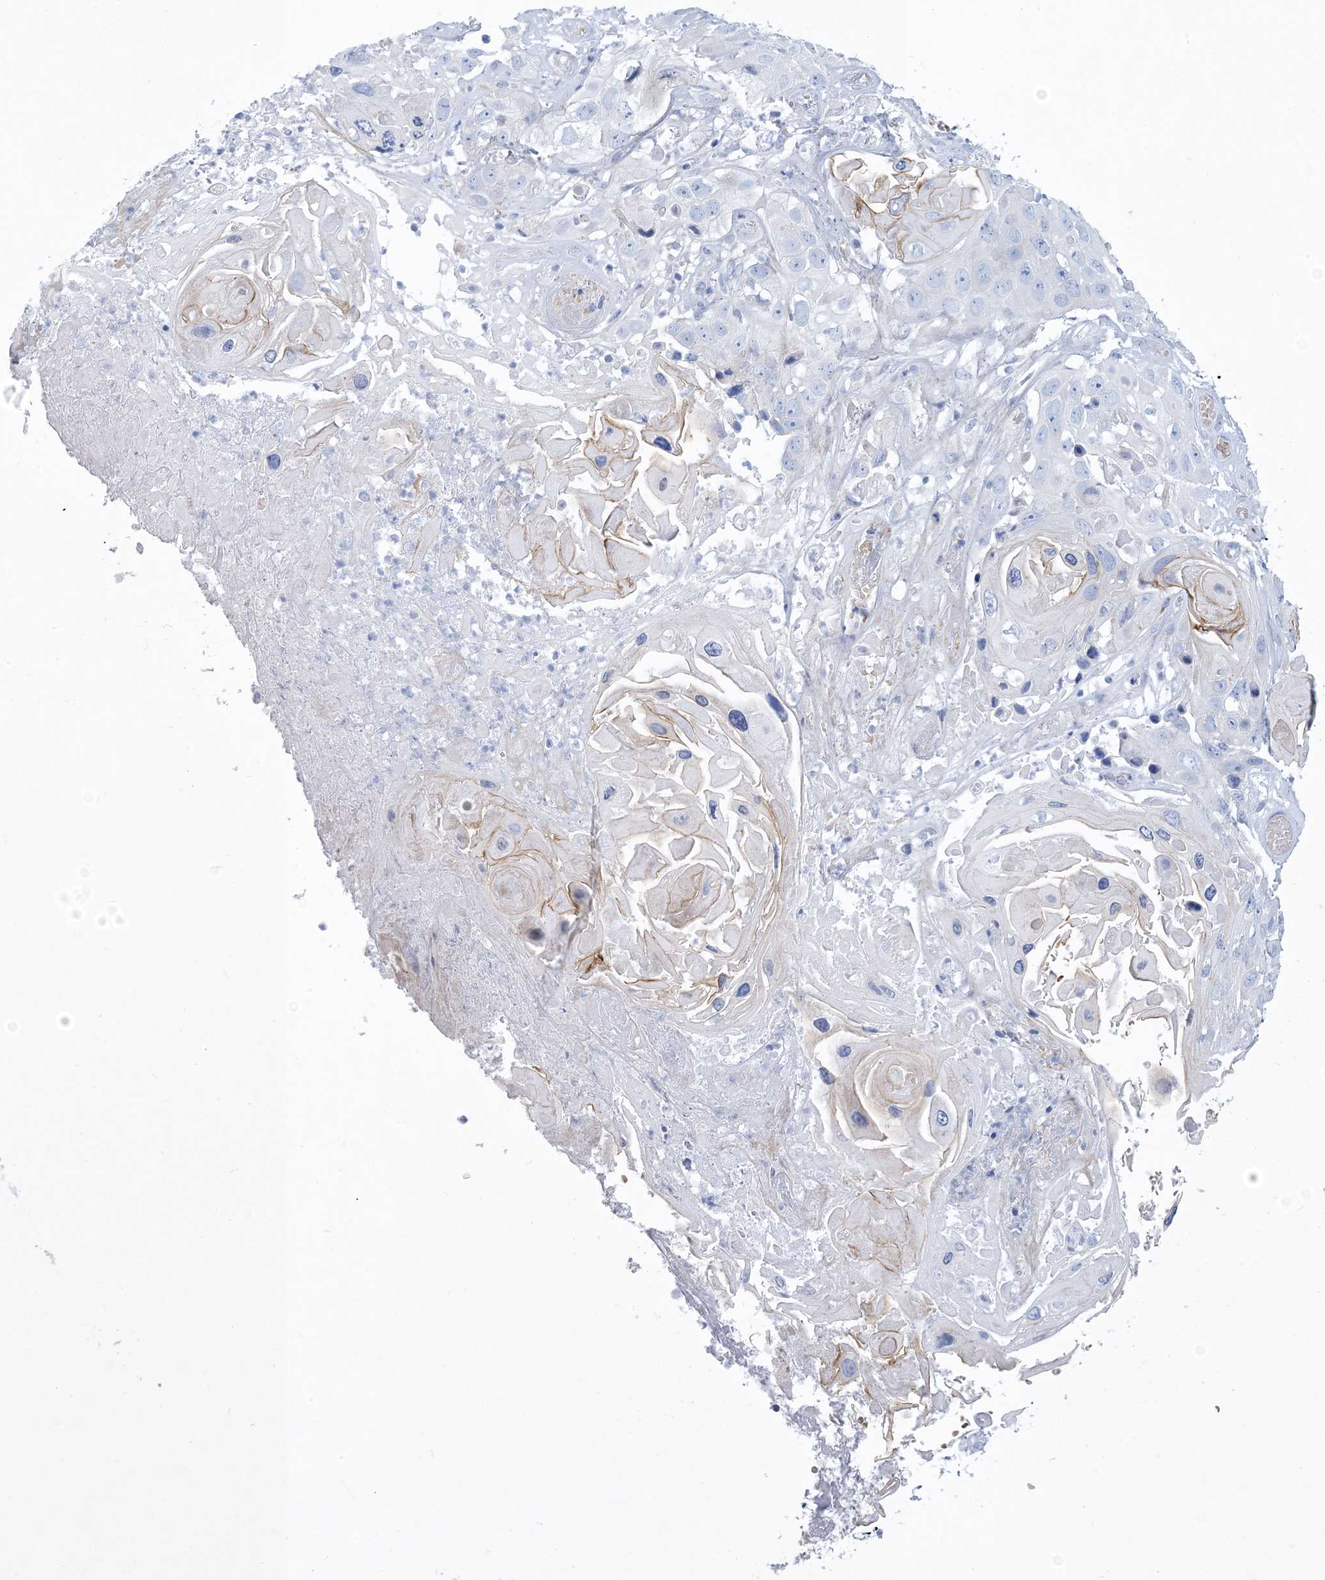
{"staining": {"intensity": "weak", "quantity": "<25%", "location": "cytoplasmic/membranous"}, "tissue": "skin cancer", "cell_type": "Tumor cells", "image_type": "cancer", "snomed": [{"axis": "morphology", "description": "Squamous cell carcinoma, NOS"}, {"axis": "topography", "description": "Skin"}], "caption": "Tumor cells show no significant expression in skin cancer.", "gene": "MOXD1", "patient": {"sex": "male", "age": 55}}